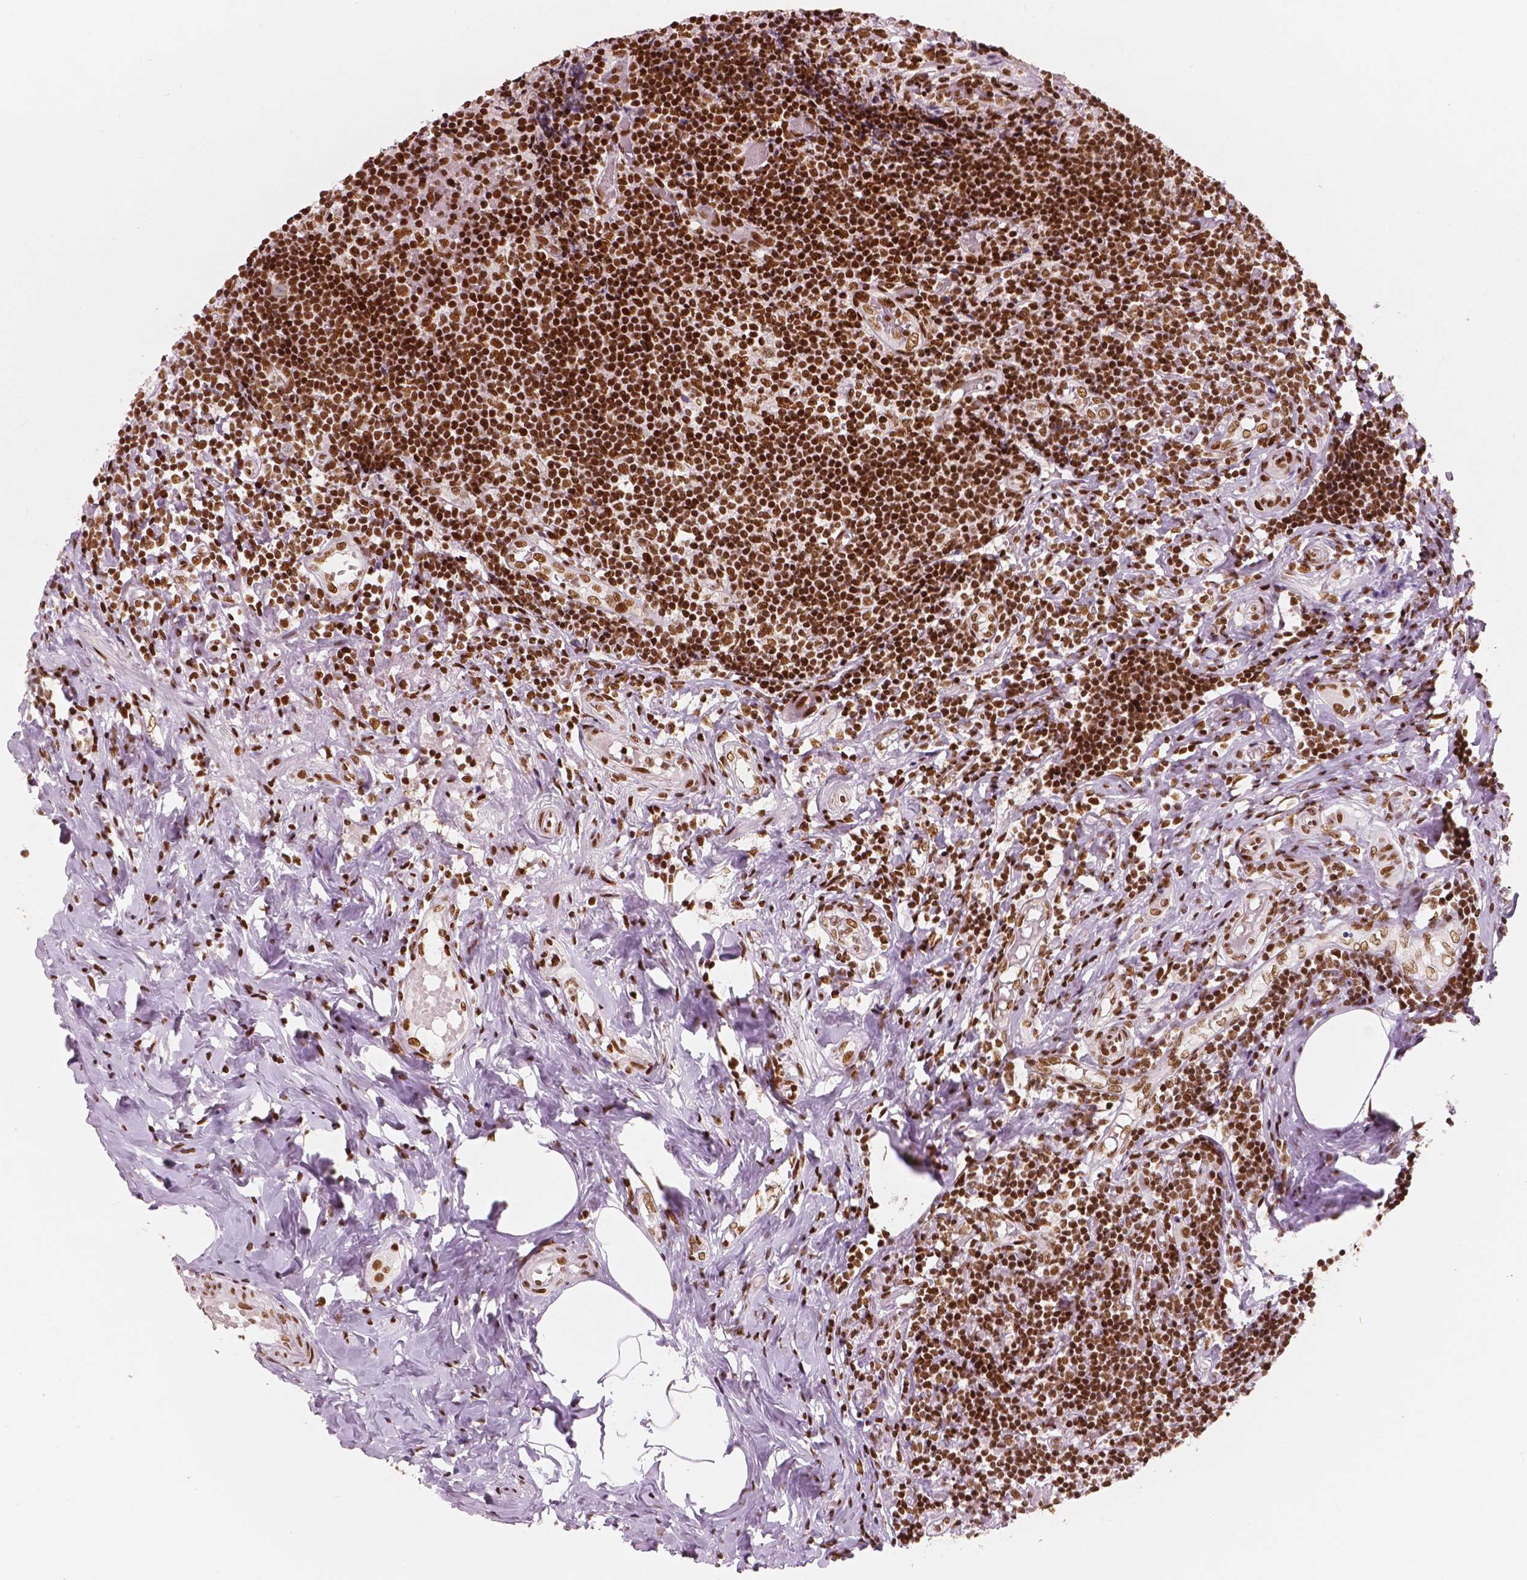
{"staining": {"intensity": "strong", "quantity": ">75%", "location": "nuclear"}, "tissue": "appendix", "cell_type": "Glandular cells", "image_type": "normal", "snomed": [{"axis": "morphology", "description": "Normal tissue, NOS"}, {"axis": "topography", "description": "Appendix"}], "caption": "Appendix stained with DAB (3,3'-diaminobenzidine) immunohistochemistry shows high levels of strong nuclear positivity in approximately >75% of glandular cells.", "gene": "BRD4", "patient": {"sex": "female", "age": 32}}